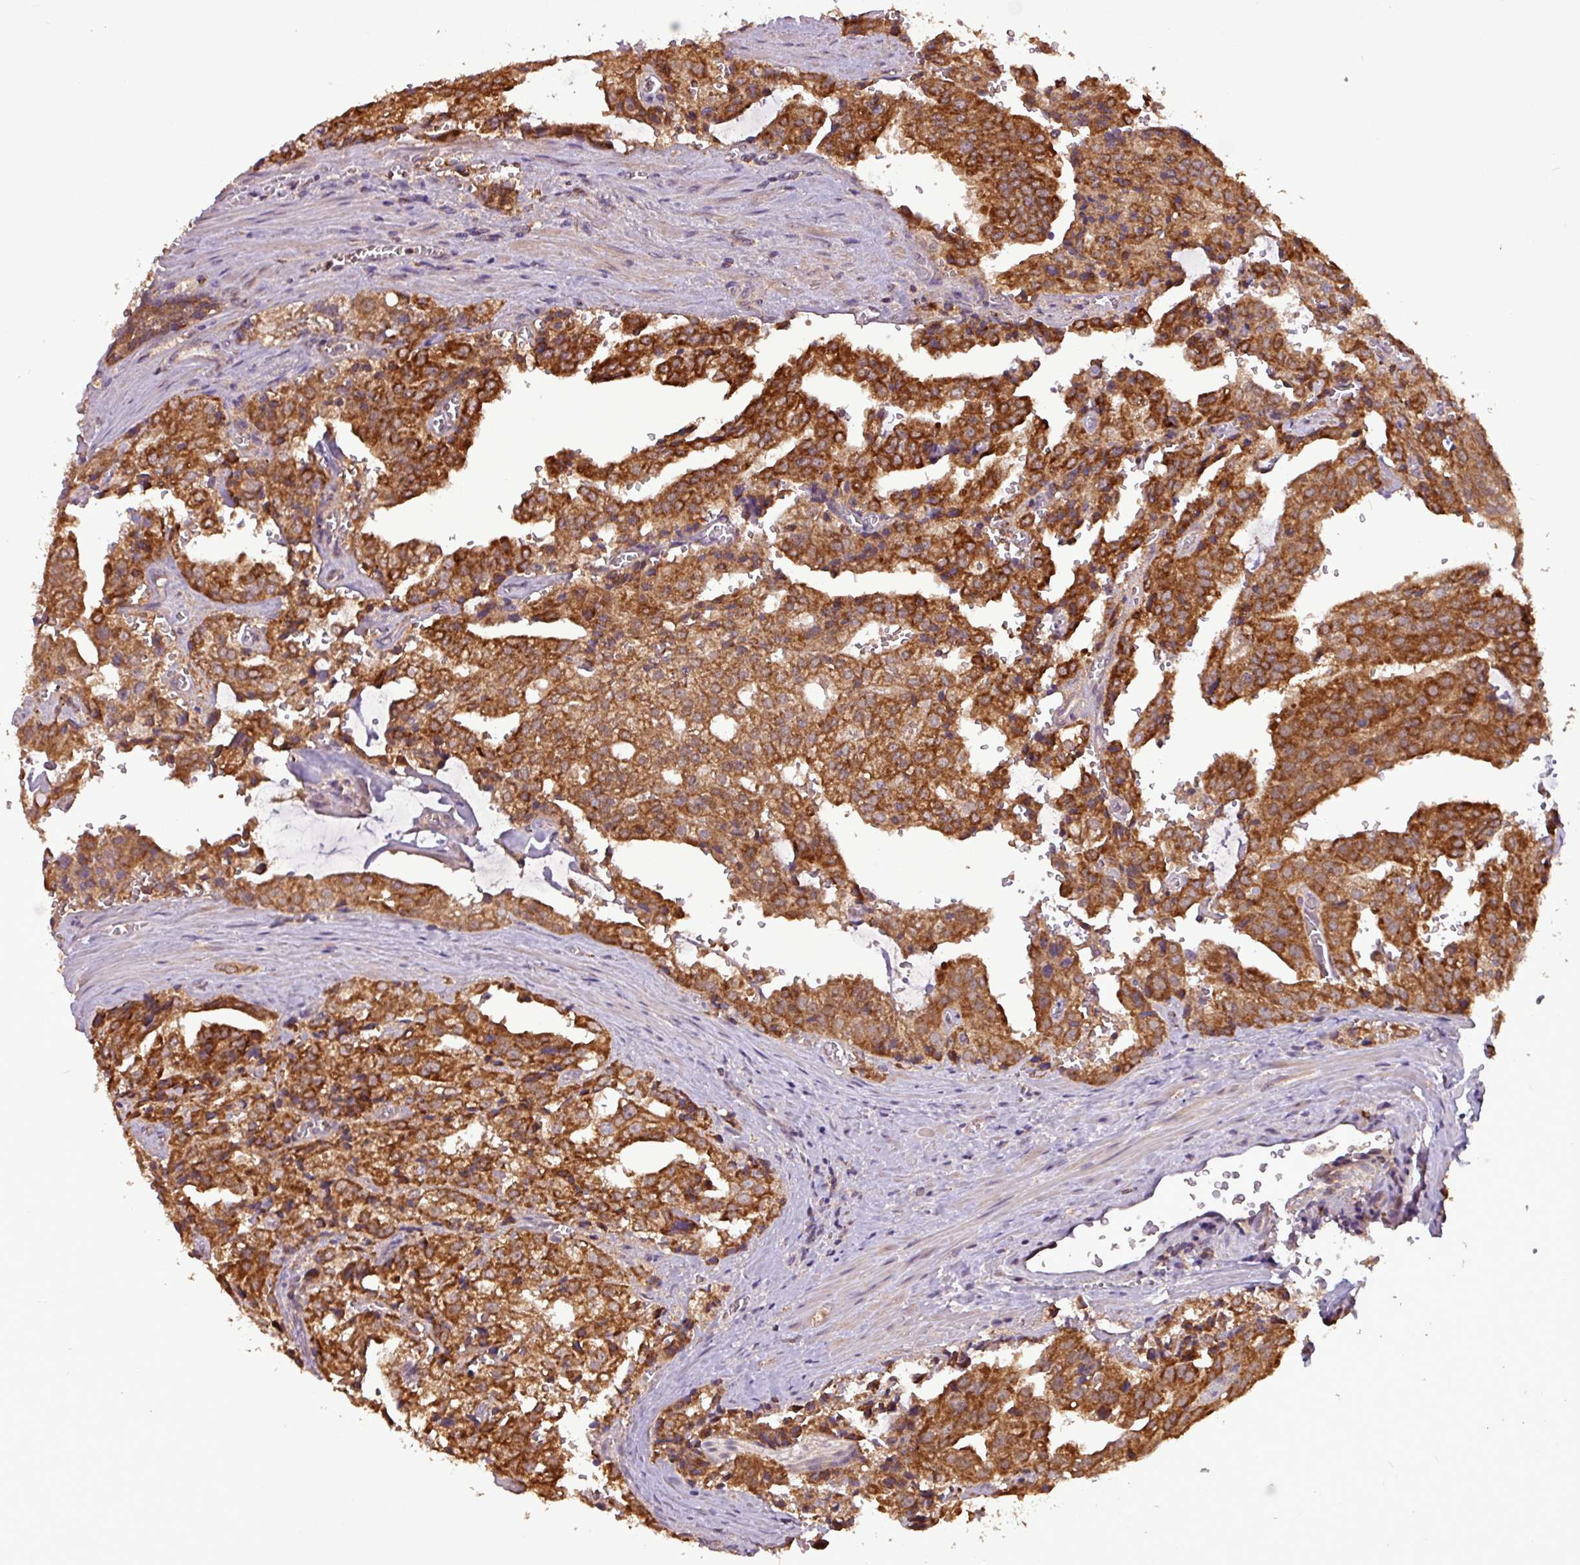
{"staining": {"intensity": "strong", "quantity": ">75%", "location": "cytoplasmic/membranous"}, "tissue": "prostate cancer", "cell_type": "Tumor cells", "image_type": "cancer", "snomed": [{"axis": "morphology", "description": "Adenocarcinoma, High grade"}, {"axis": "topography", "description": "Prostate"}], "caption": "A high-resolution micrograph shows immunohistochemistry staining of prostate cancer, which exhibits strong cytoplasmic/membranous positivity in about >75% of tumor cells. The staining was performed using DAB (3,3'-diaminobenzidine), with brown indicating positive protein expression. Nuclei are stained blue with hematoxylin.", "gene": "MCTP2", "patient": {"sex": "male", "age": 68}}